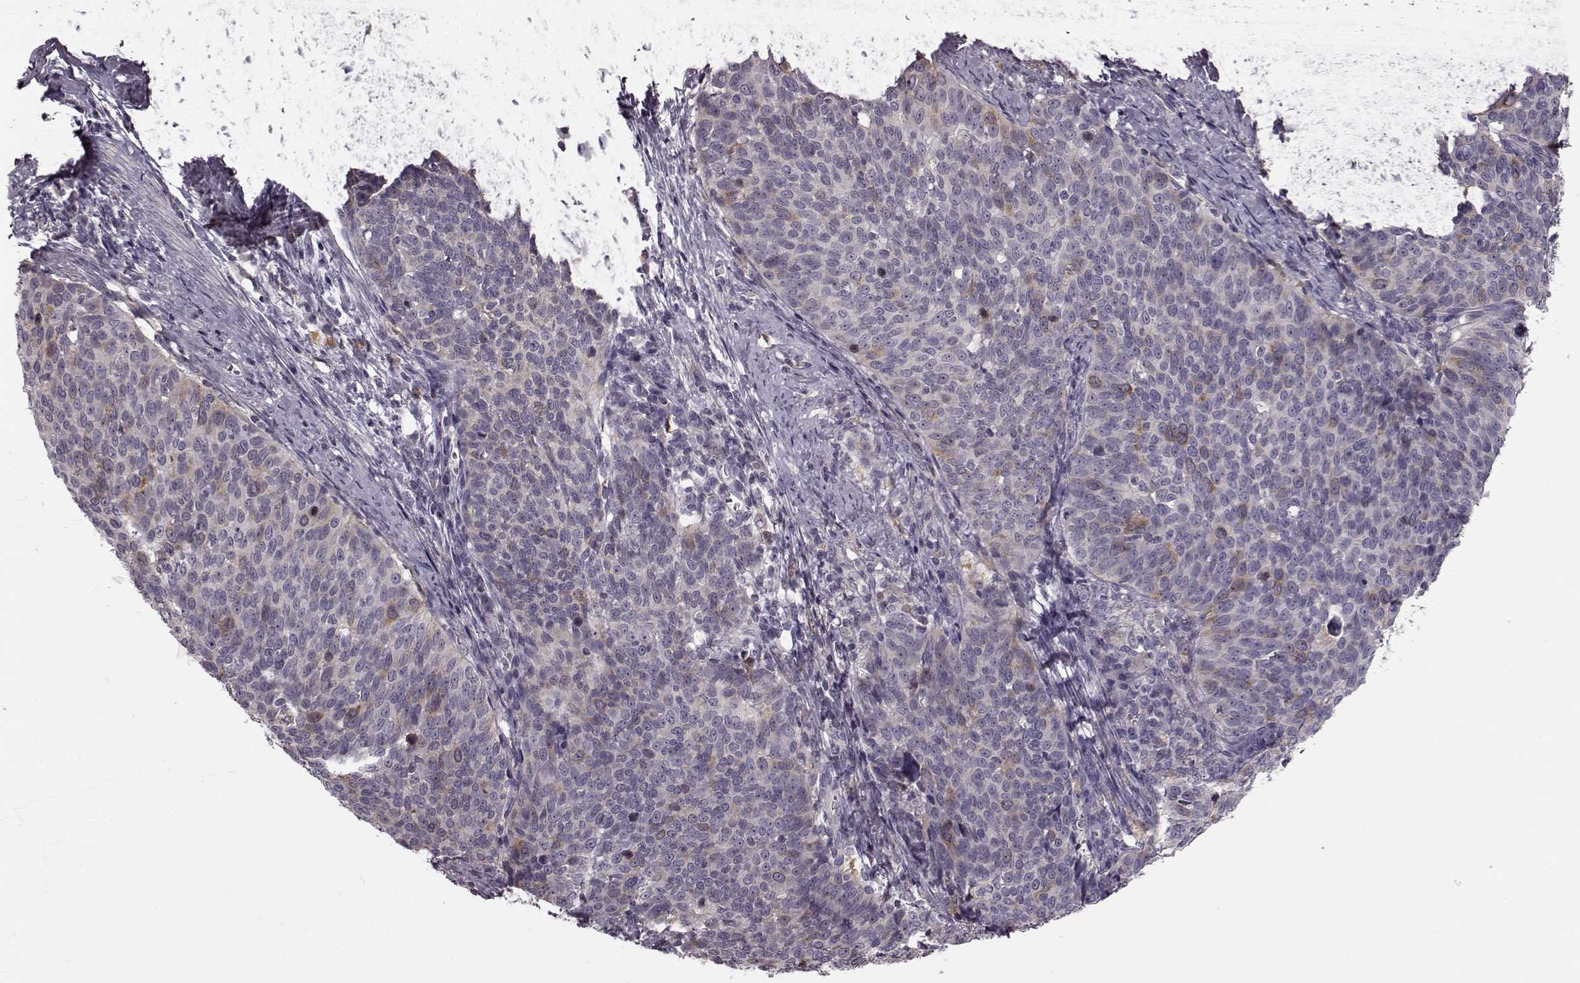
{"staining": {"intensity": "moderate", "quantity": "<25%", "location": "cytoplasmic/membranous"}, "tissue": "cervical cancer", "cell_type": "Tumor cells", "image_type": "cancer", "snomed": [{"axis": "morphology", "description": "Normal tissue, NOS"}, {"axis": "morphology", "description": "Squamous cell carcinoma, NOS"}, {"axis": "topography", "description": "Cervix"}], "caption": "Protein expression by IHC reveals moderate cytoplasmic/membranous positivity in approximately <25% of tumor cells in squamous cell carcinoma (cervical).", "gene": "HMMR", "patient": {"sex": "female", "age": 39}}